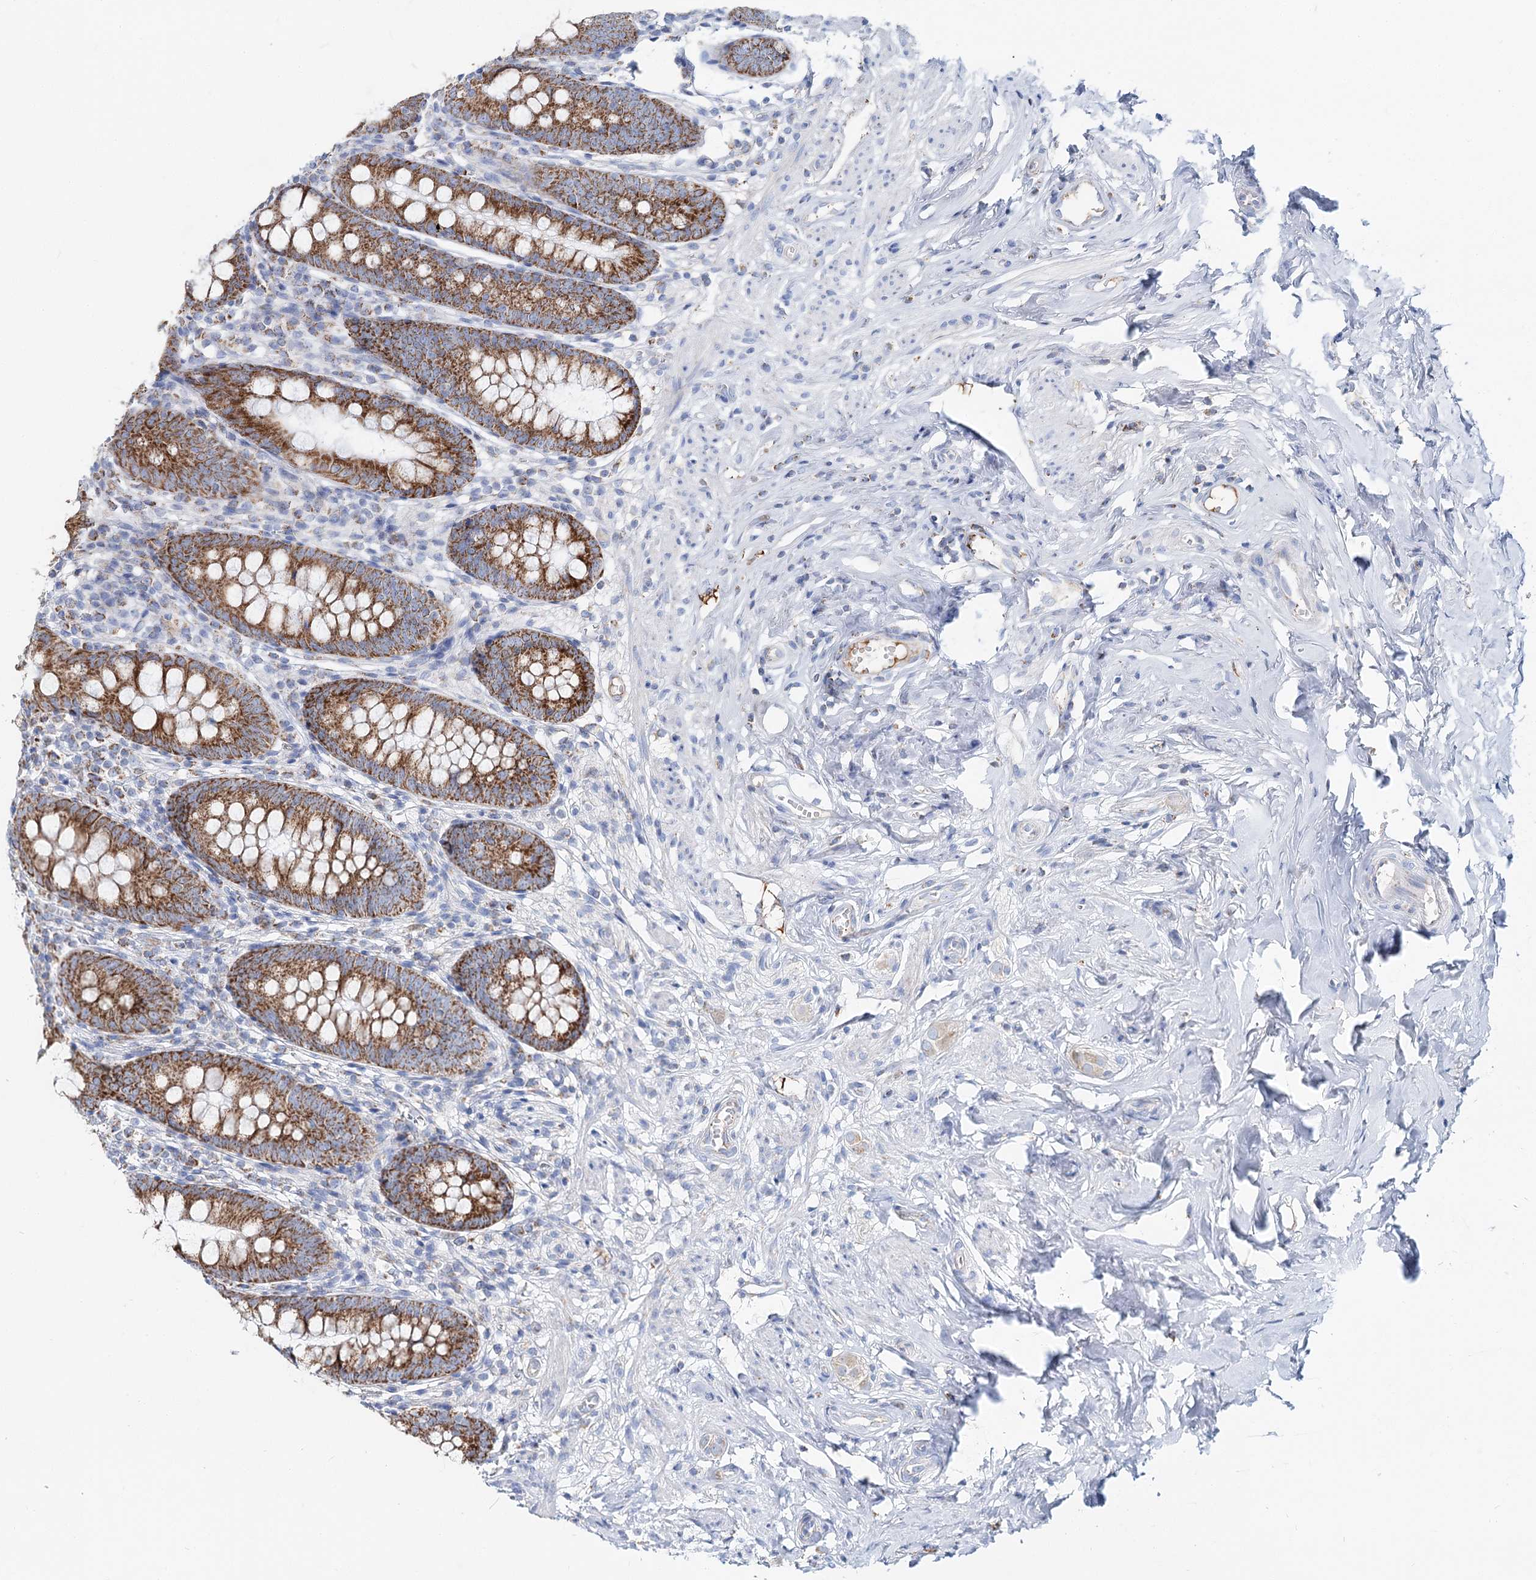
{"staining": {"intensity": "strong", "quantity": ">75%", "location": "cytoplasmic/membranous"}, "tissue": "appendix", "cell_type": "Glandular cells", "image_type": "normal", "snomed": [{"axis": "morphology", "description": "Normal tissue, NOS"}, {"axis": "topography", "description": "Appendix"}], "caption": "Benign appendix shows strong cytoplasmic/membranous expression in approximately >75% of glandular cells.", "gene": "MCCC2", "patient": {"sex": "female", "age": 51}}